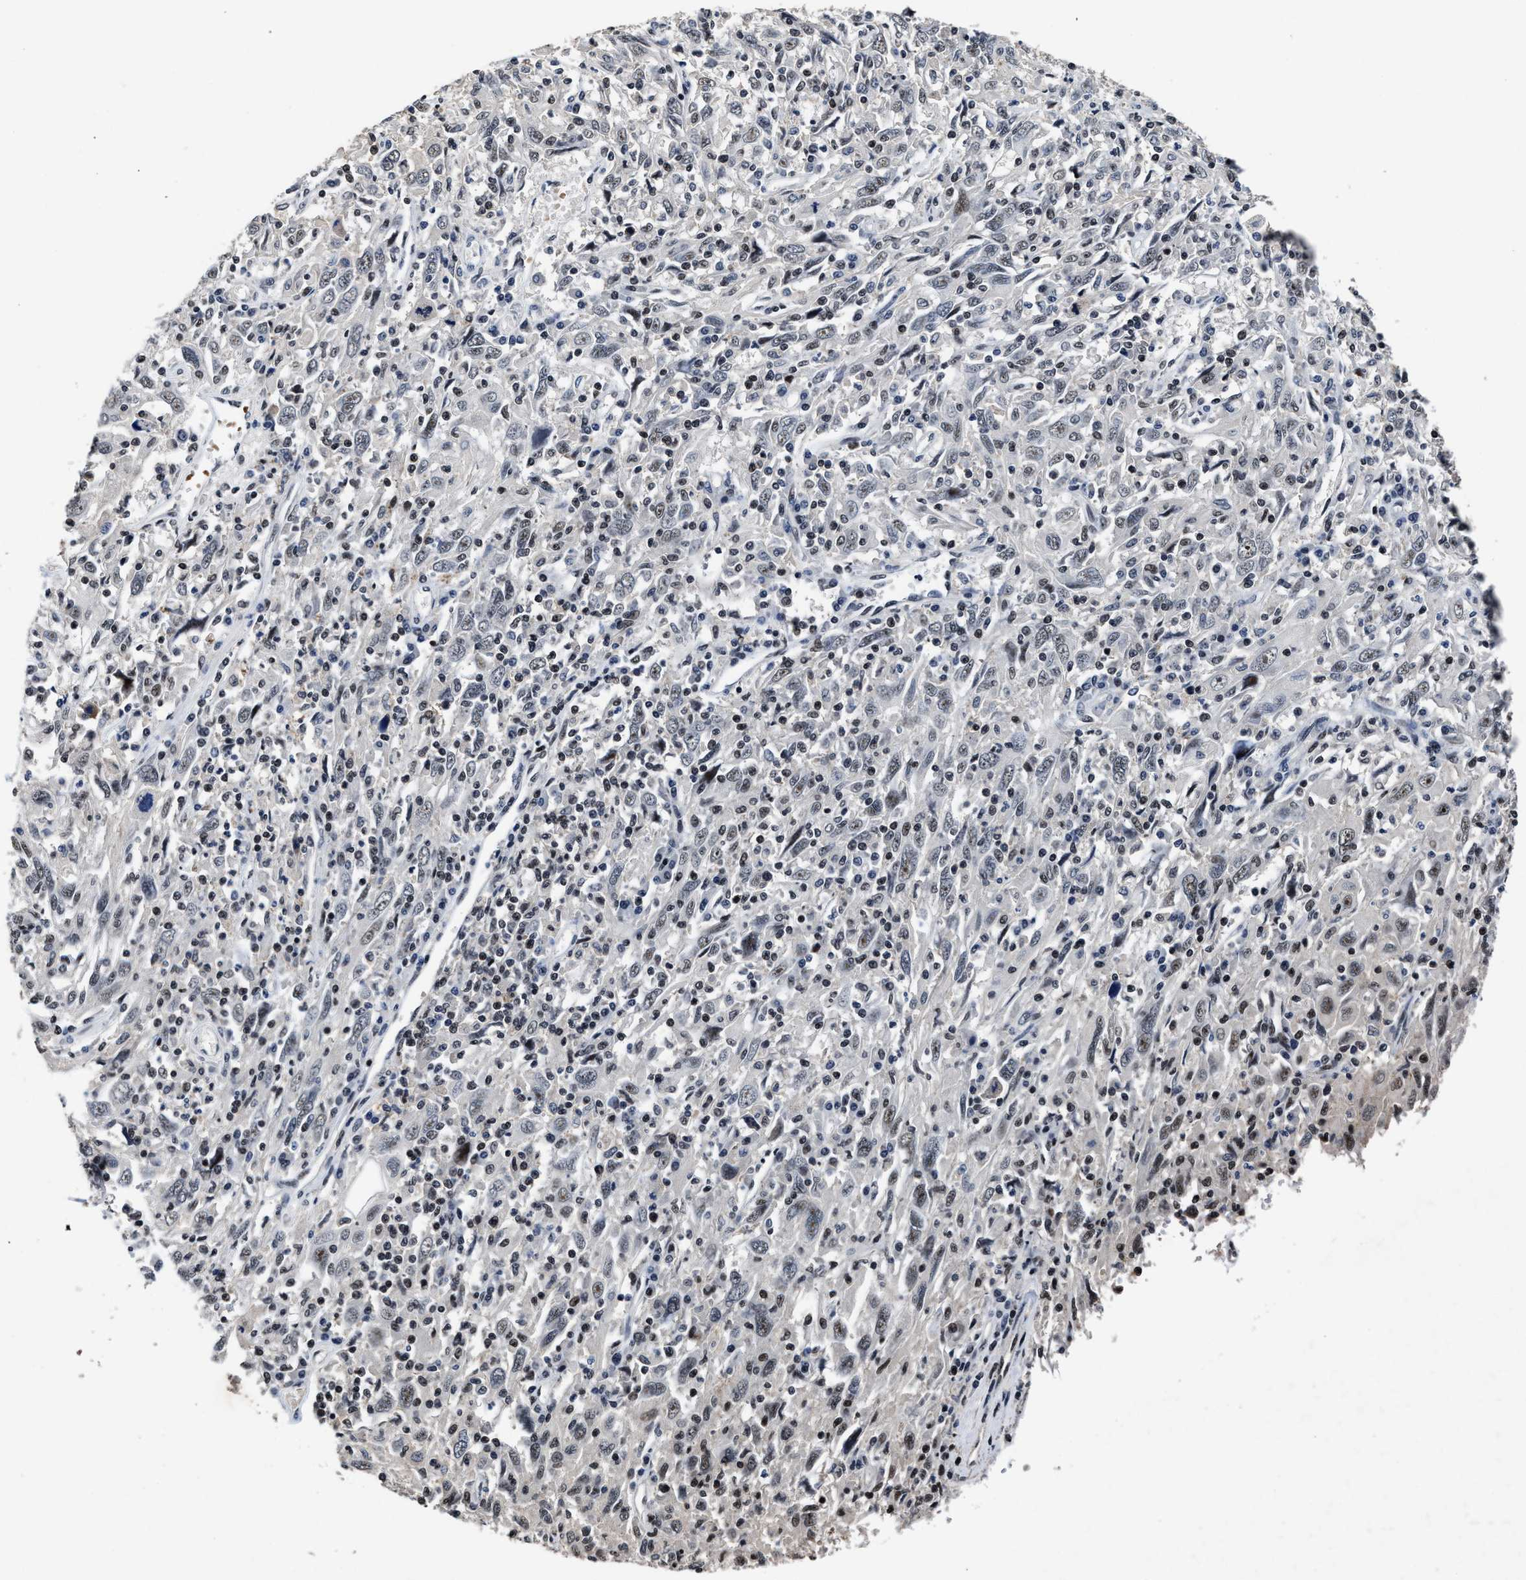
{"staining": {"intensity": "weak", "quantity": "<25%", "location": "nuclear"}, "tissue": "cervical cancer", "cell_type": "Tumor cells", "image_type": "cancer", "snomed": [{"axis": "morphology", "description": "Squamous cell carcinoma, NOS"}, {"axis": "topography", "description": "Cervix"}], "caption": "Tumor cells show no significant expression in cervical cancer. The staining is performed using DAB brown chromogen with nuclei counter-stained in using hematoxylin.", "gene": "ZNF233", "patient": {"sex": "female", "age": 46}}